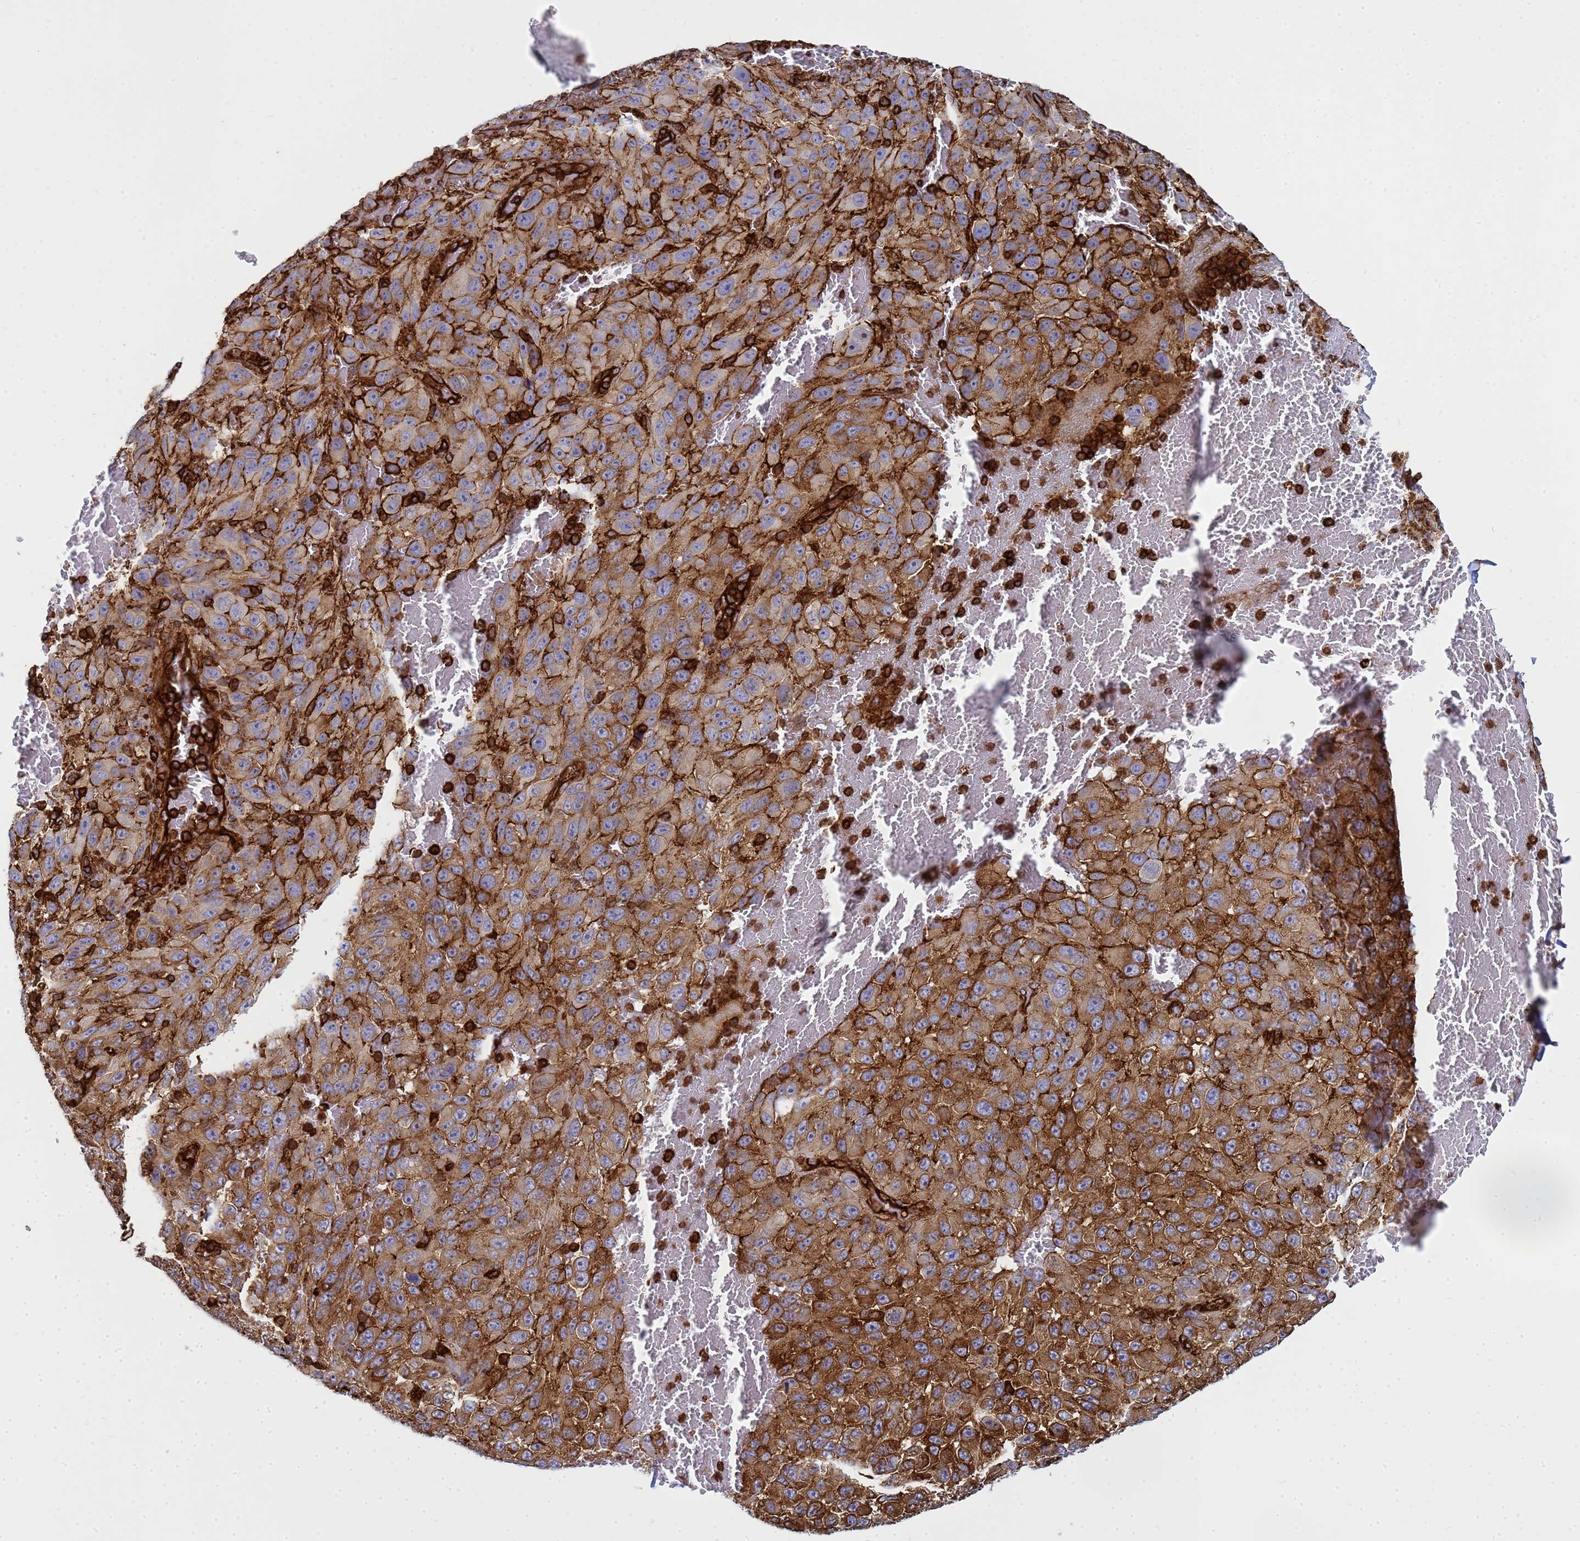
{"staining": {"intensity": "moderate", "quantity": ">75%", "location": "cytoplasmic/membranous"}, "tissue": "melanoma", "cell_type": "Tumor cells", "image_type": "cancer", "snomed": [{"axis": "morphology", "description": "Normal tissue, NOS"}, {"axis": "morphology", "description": "Malignant melanoma, NOS"}, {"axis": "topography", "description": "Skin"}], "caption": "An immunohistochemistry photomicrograph of tumor tissue is shown. Protein staining in brown labels moderate cytoplasmic/membranous positivity in melanoma within tumor cells.", "gene": "ZBTB8OS", "patient": {"sex": "female", "age": 96}}